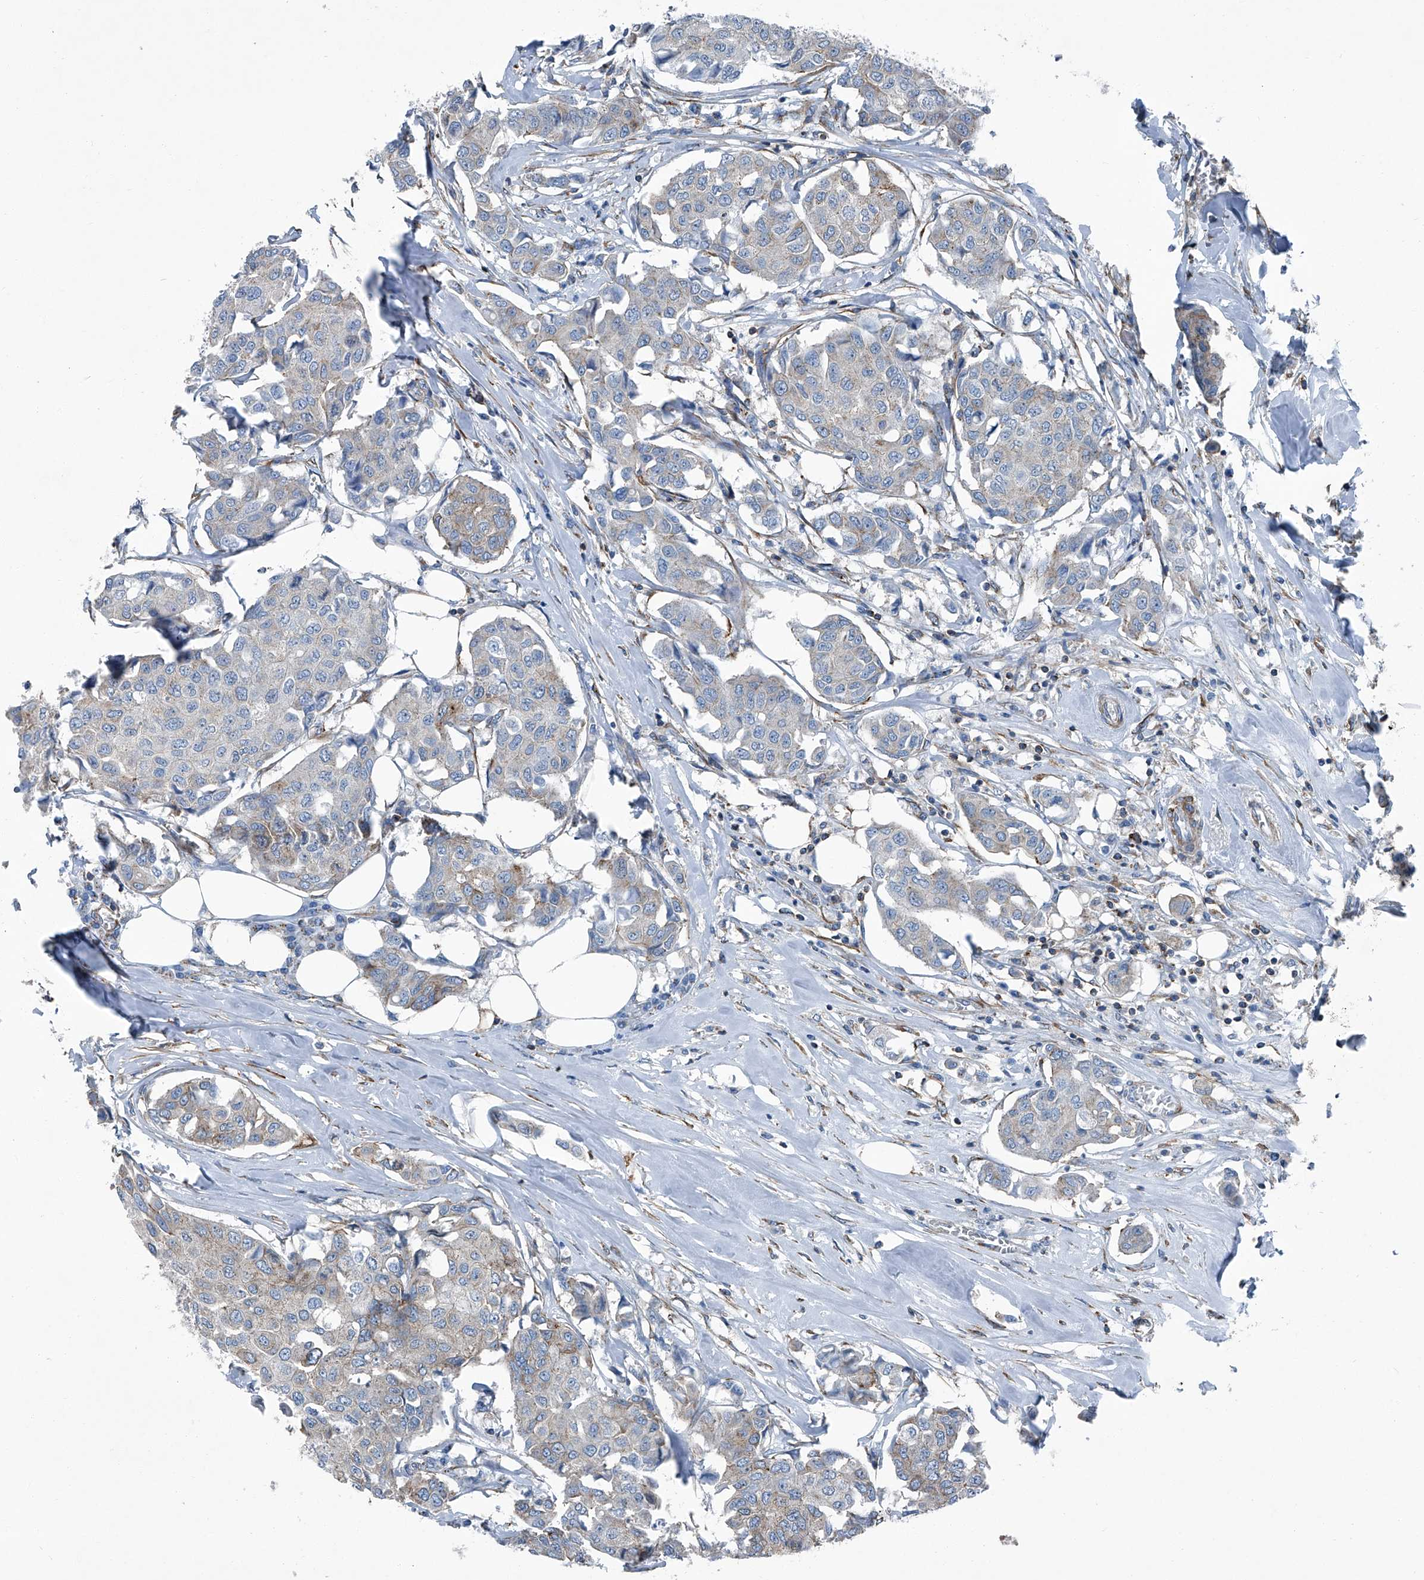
{"staining": {"intensity": "weak", "quantity": "<25%", "location": "cytoplasmic/membranous"}, "tissue": "breast cancer", "cell_type": "Tumor cells", "image_type": "cancer", "snomed": [{"axis": "morphology", "description": "Duct carcinoma"}, {"axis": "topography", "description": "Breast"}], "caption": "IHC image of neoplastic tissue: infiltrating ductal carcinoma (breast) stained with DAB exhibits no significant protein staining in tumor cells.", "gene": "SEPTIN7", "patient": {"sex": "female", "age": 80}}